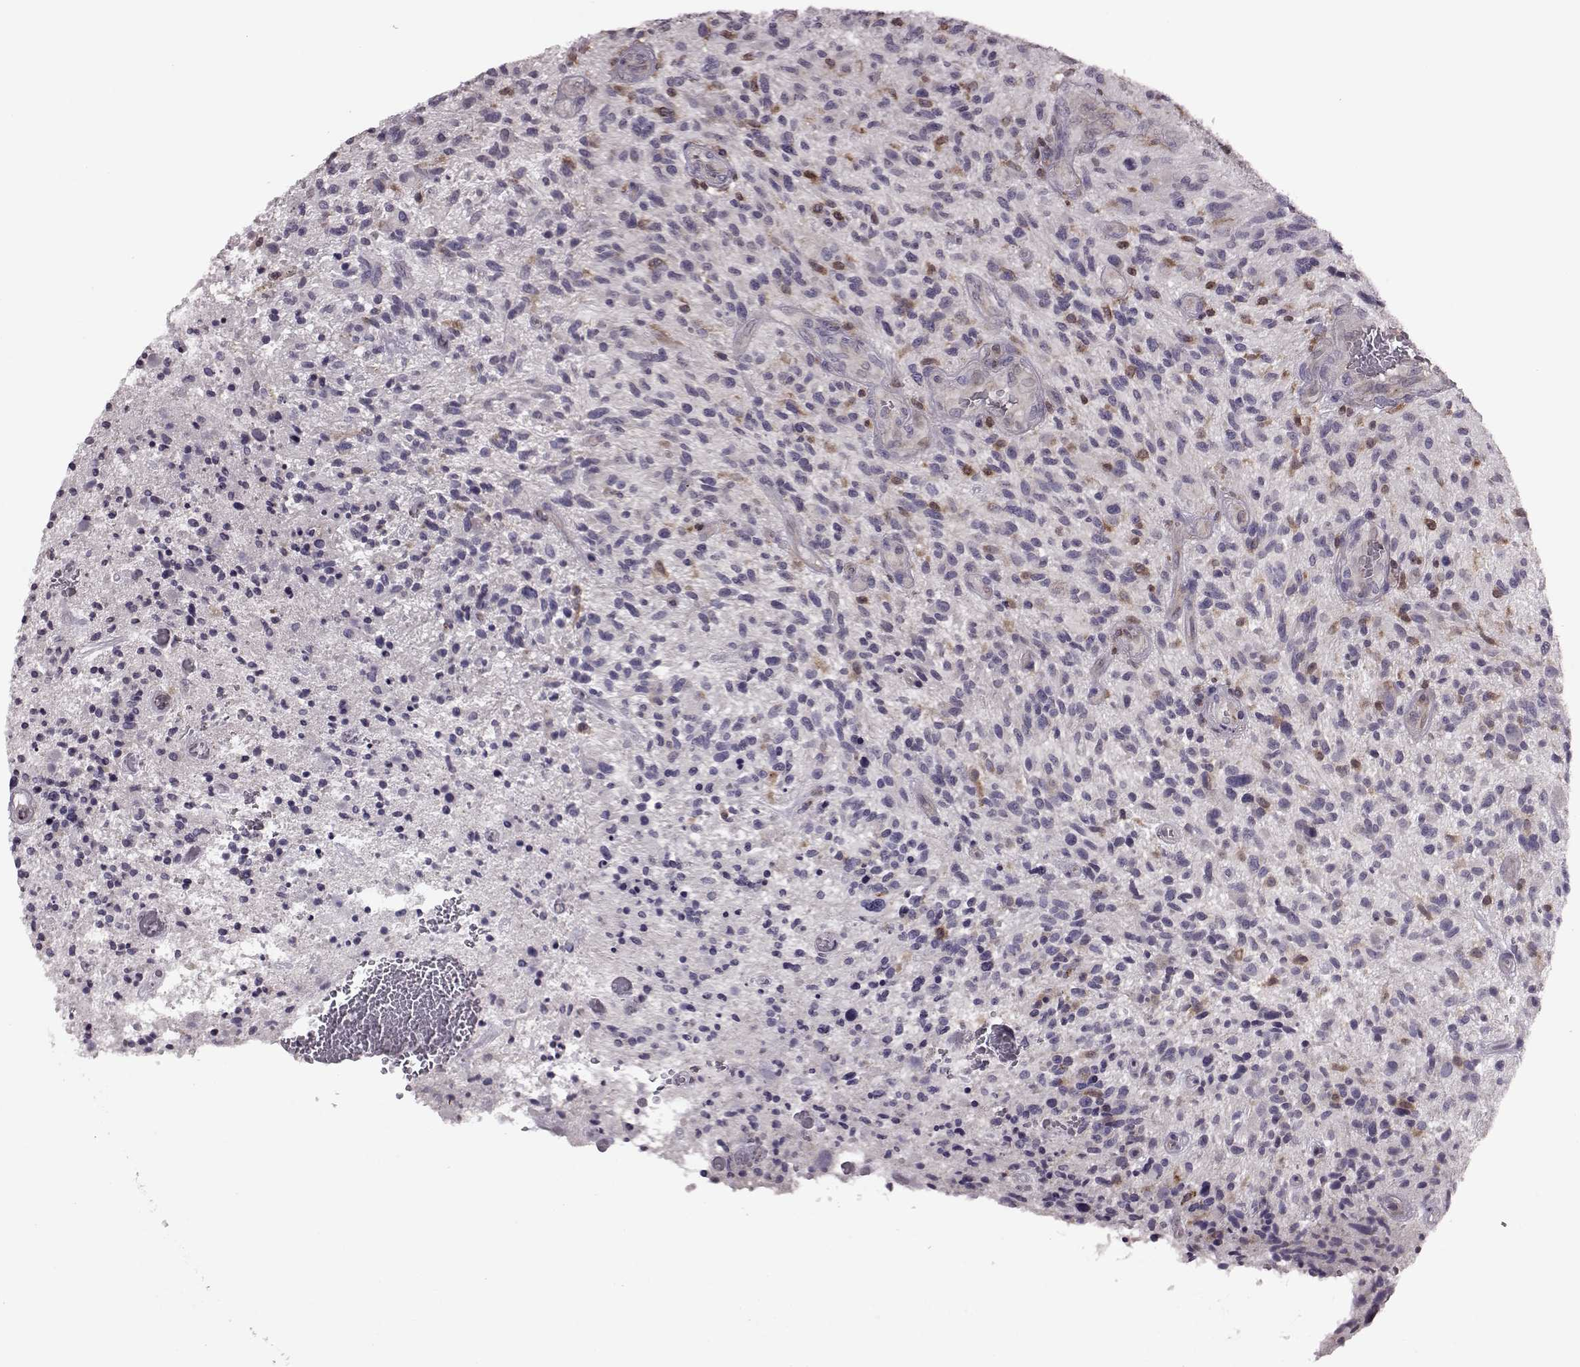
{"staining": {"intensity": "negative", "quantity": "none", "location": "none"}, "tissue": "glioma", "cell_type": "Tumor cells", "image_type": "cancer", "snomed": [{"axis": "morphology", "description": "Glioma, malignant, High grade"}, {"axis": "topography", "description": "Brain"}], "caption": "The IHC micrograph has no significant positivity in tumor cells of malignant glioma (high-grade) tissue.", "gene": "CDC42SE1", "patient": {"sex": "male", "age": 47}}